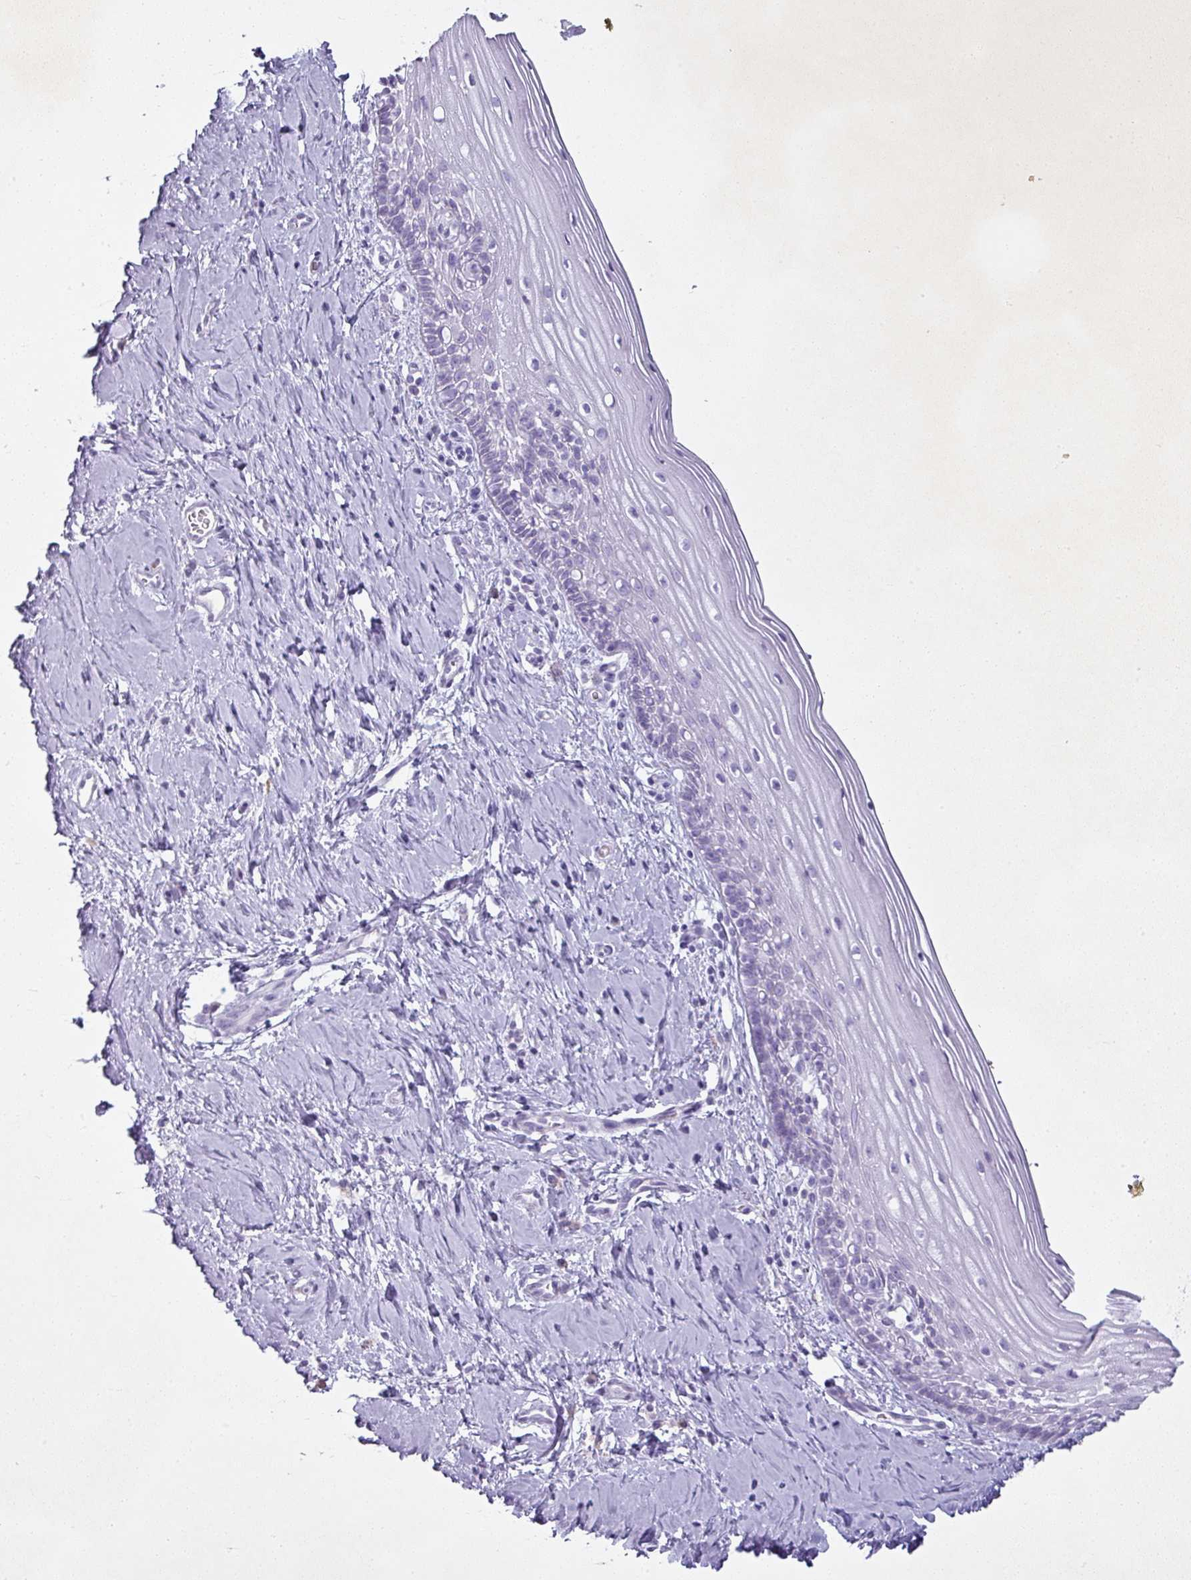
{"staining": {"intensity": "negative", "quantity": "none", "location": "none"}, "tissue": "cervix", "cell_type": "Glandular cells", "image_type": "normal", "snomed": [{"axis": "morphology", "description": "Normal tissue, NOS"}, {"axis": "topography", "description": "Cervix"}], "caption": "Immunohistochemistry (IHC) histopathology image of benign cervix: human cervix stained with DAB reveals no significant protein positivity in glandular cells.", "gene": "PGA3", "patient": {"sex": "female", "age": 44}}